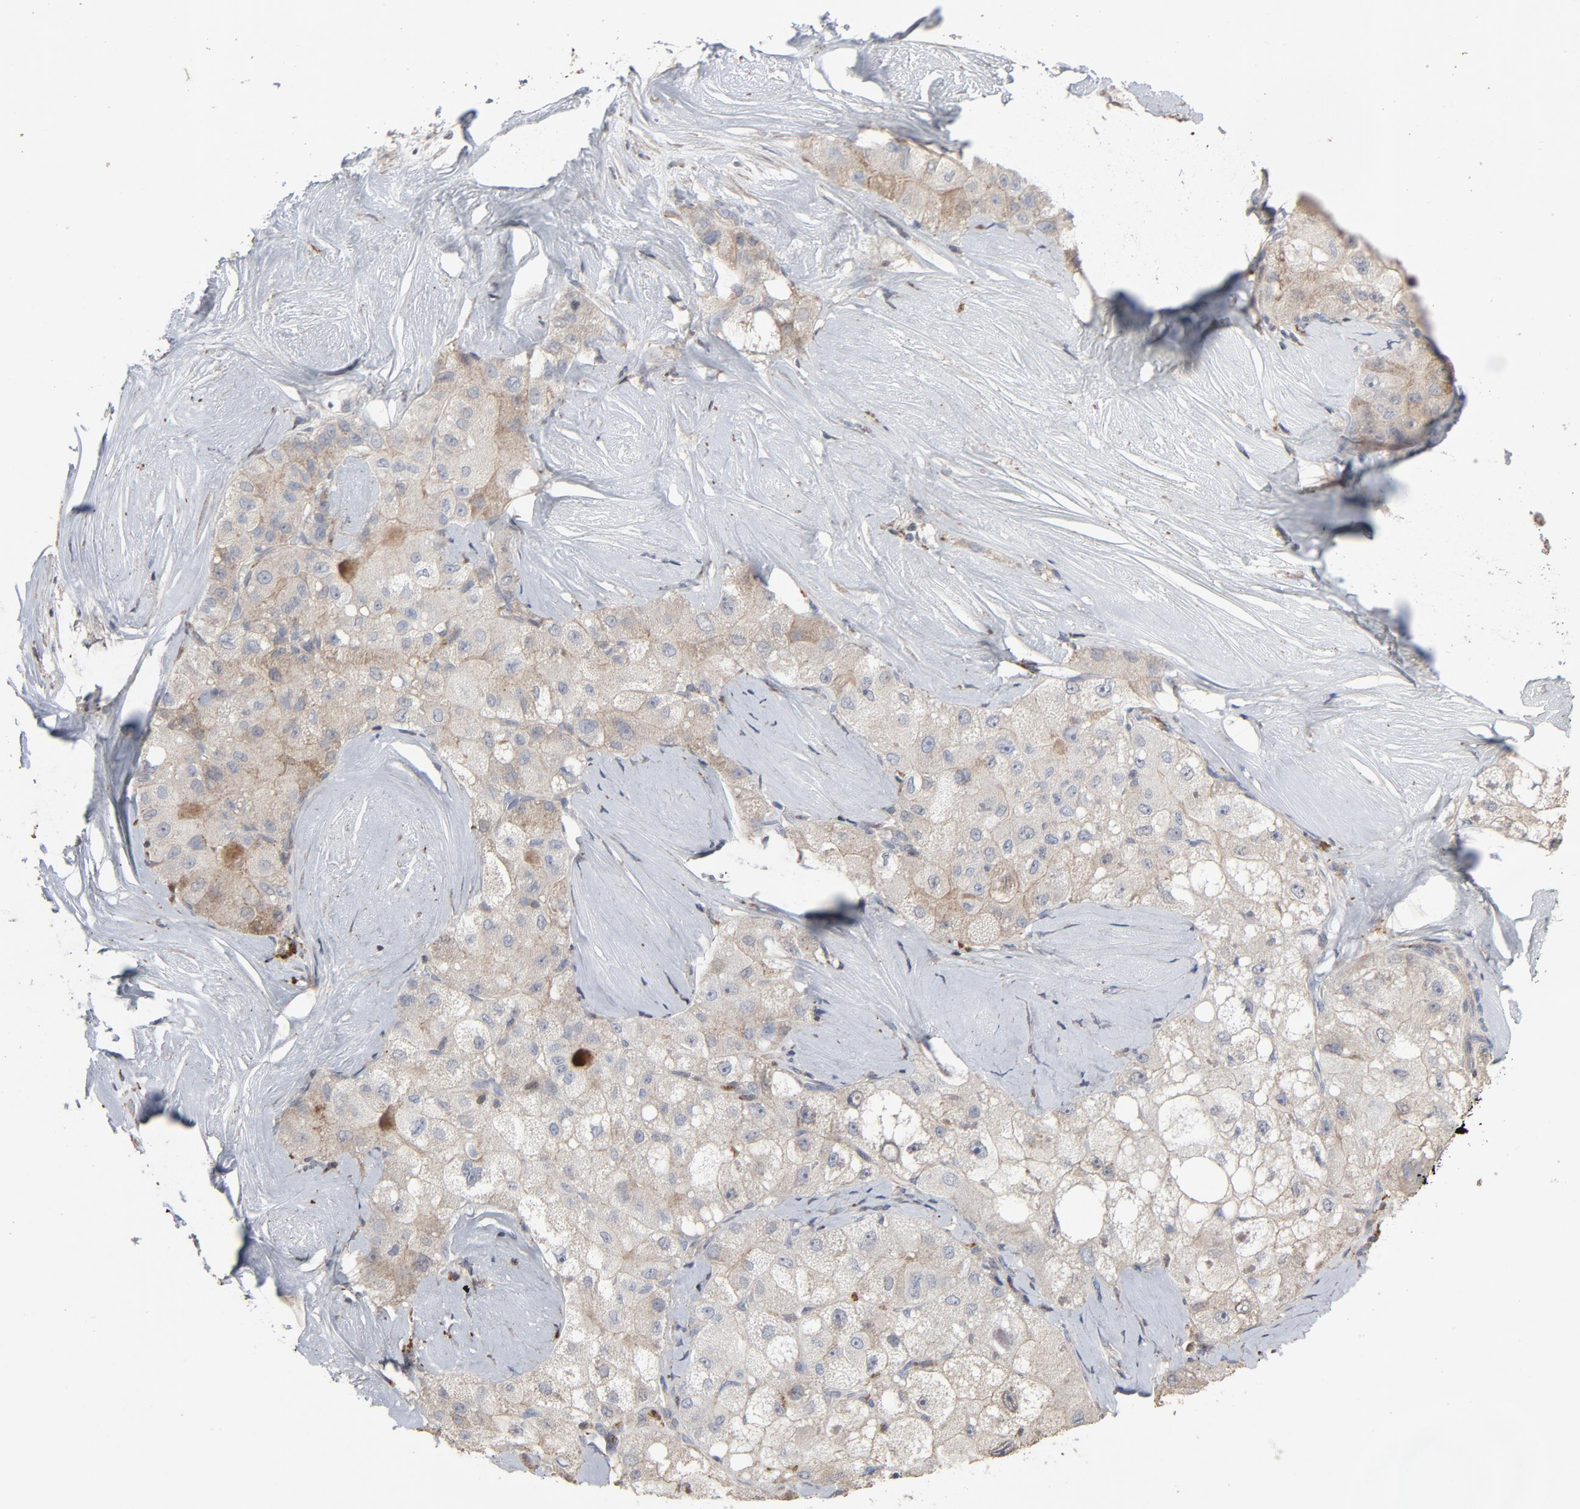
{"staining": {"intensity": "weak", "quantity": ">75%", "location": "cytoplasmic/membranous"}, "tissue": "liver cancer", "cell_type": "Tumor cells", "image_type": "cancer", "snomed": [{"axis": "morphology", "description": "Carcinoma, Hepatocellular, NOS"}, {"axis": "topography", "description": "Liver"}], "caption": "Liver cancer (hepatocellular carcinoma) stained with a protein marker reveals weak staining in tumor cells.", "gene": "CDK6", "patient": {"sex": "male", "age": 80}}